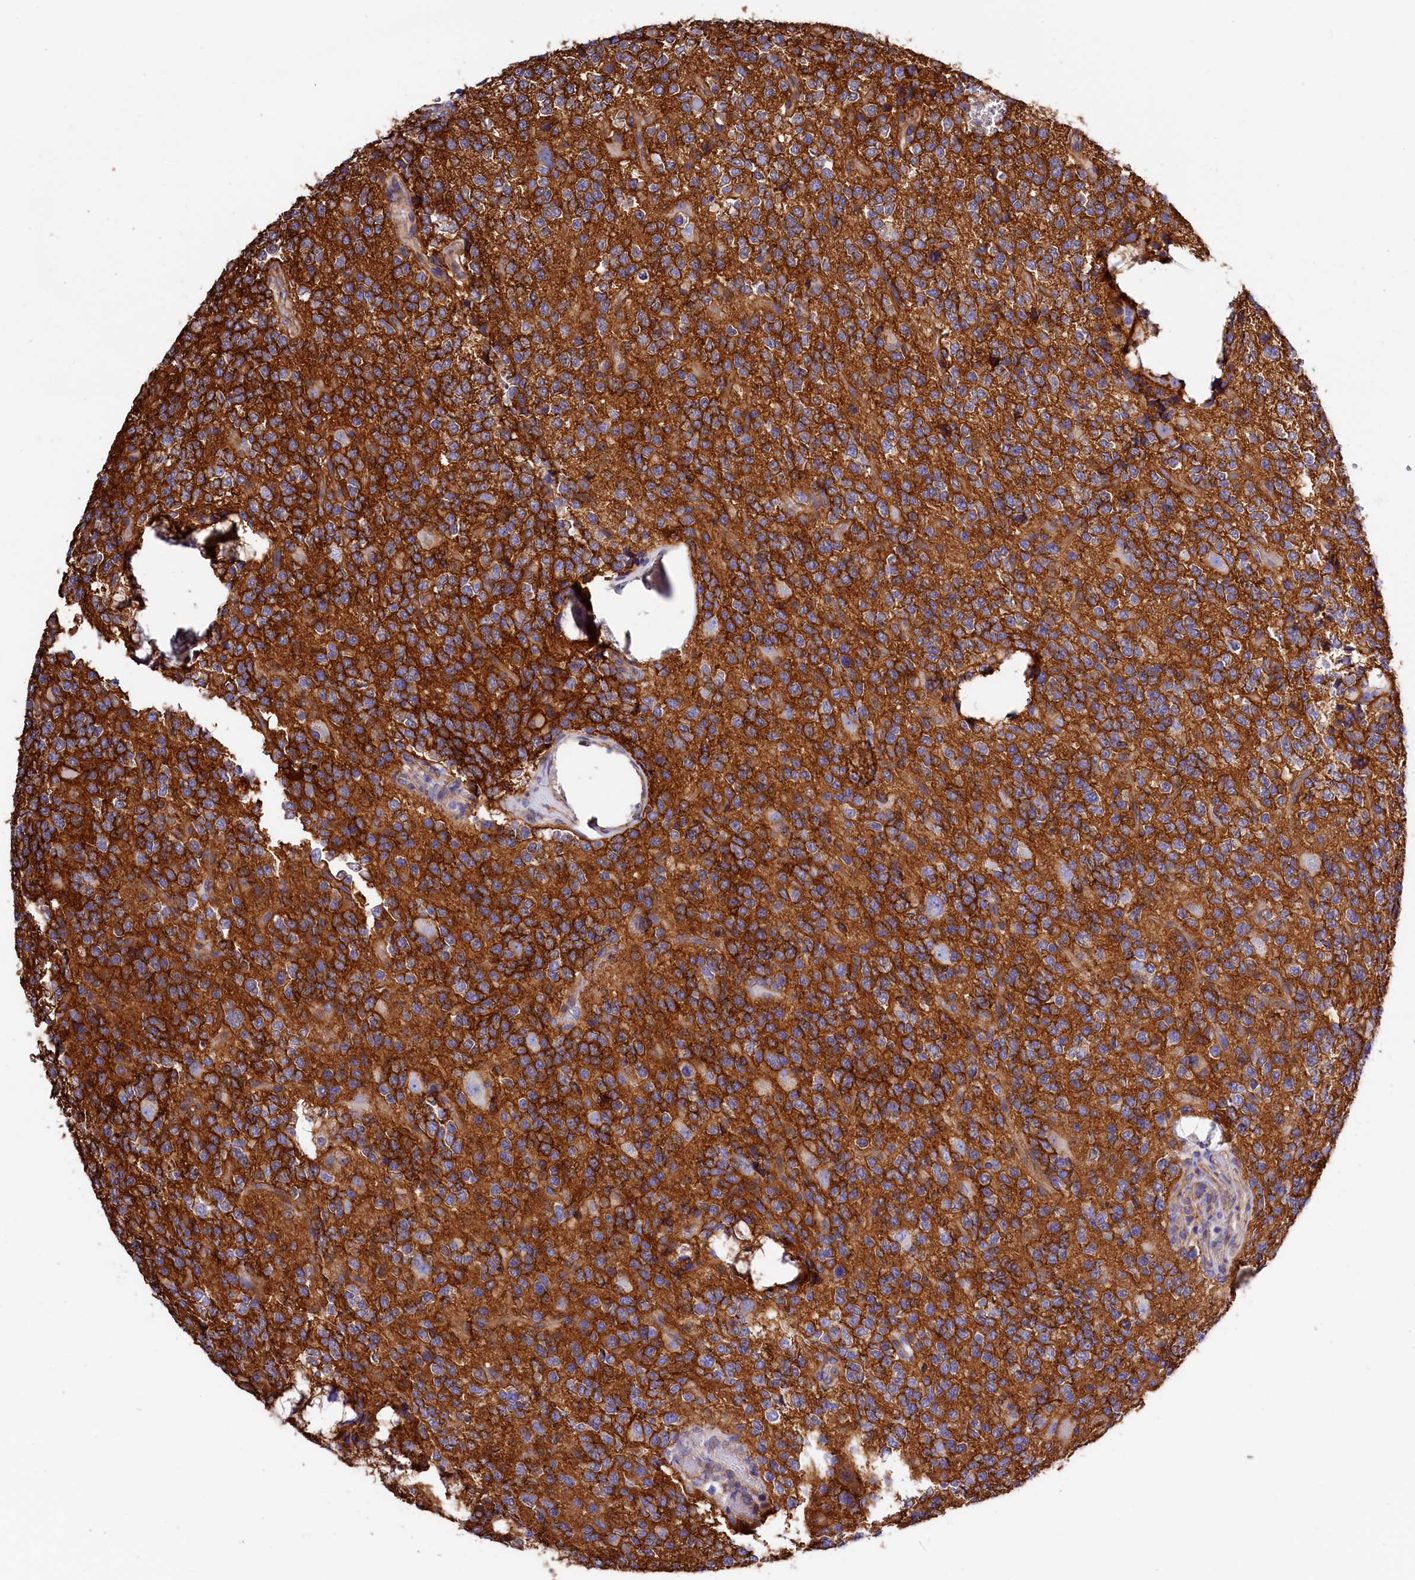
{"staining": {"intensity": "strong", "quantity": ">75%", "location": "cytoplasmic/membranous"}, "tissue": "glioma", "cell_type": "Tumor cells", "image_type": "cancer", "snomed": [{"axis": "morphology", "description": "Glioma, malignant, High grade"}, {"axis": "topography", "description": "Brain"}], "caption": "Protein expression analysis of glioma reveals strong cytoplasmic/membranous expression in about >75% of tumor cells.", "gene": "ATP2B4", "patient": {"sex": "female", "age": 62}}